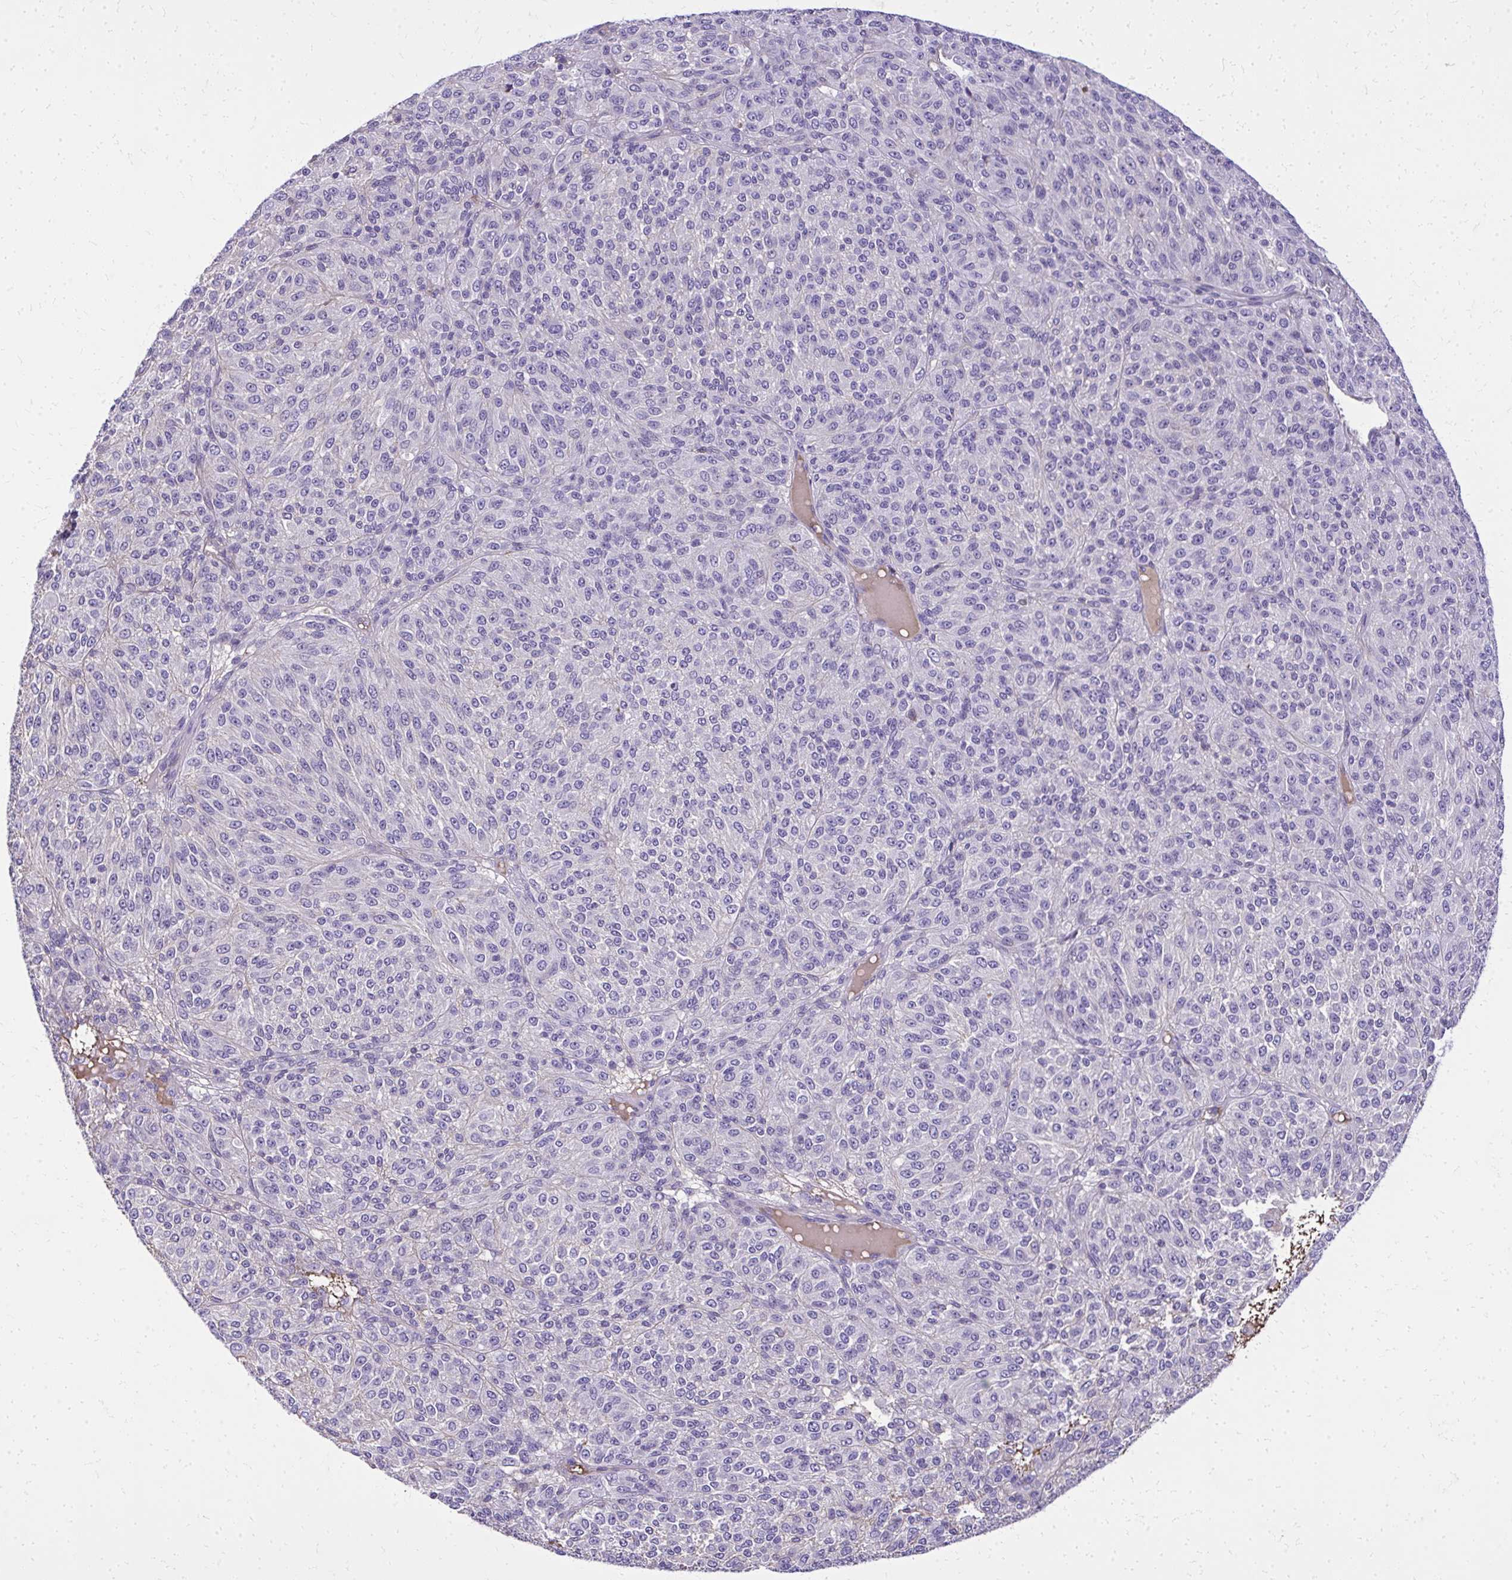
{"staining": {"intensity": "negative", "quantity": "none", "location": "none"}, "tissue": "melanoma", "cell_type": "Tumor cells", "image_type": "cancer", "snomed": [{"axis": "morphology", "description": "Malignant melanoma, Metastatic site"}, {"axis": "topography", "description": "Brain"}], "caption": "Micrograph shows no significant protein positivity in tumor cells of melanoma.", "gene": "RUNDC3B", "patient": {"sex": "female", "age": 56}}